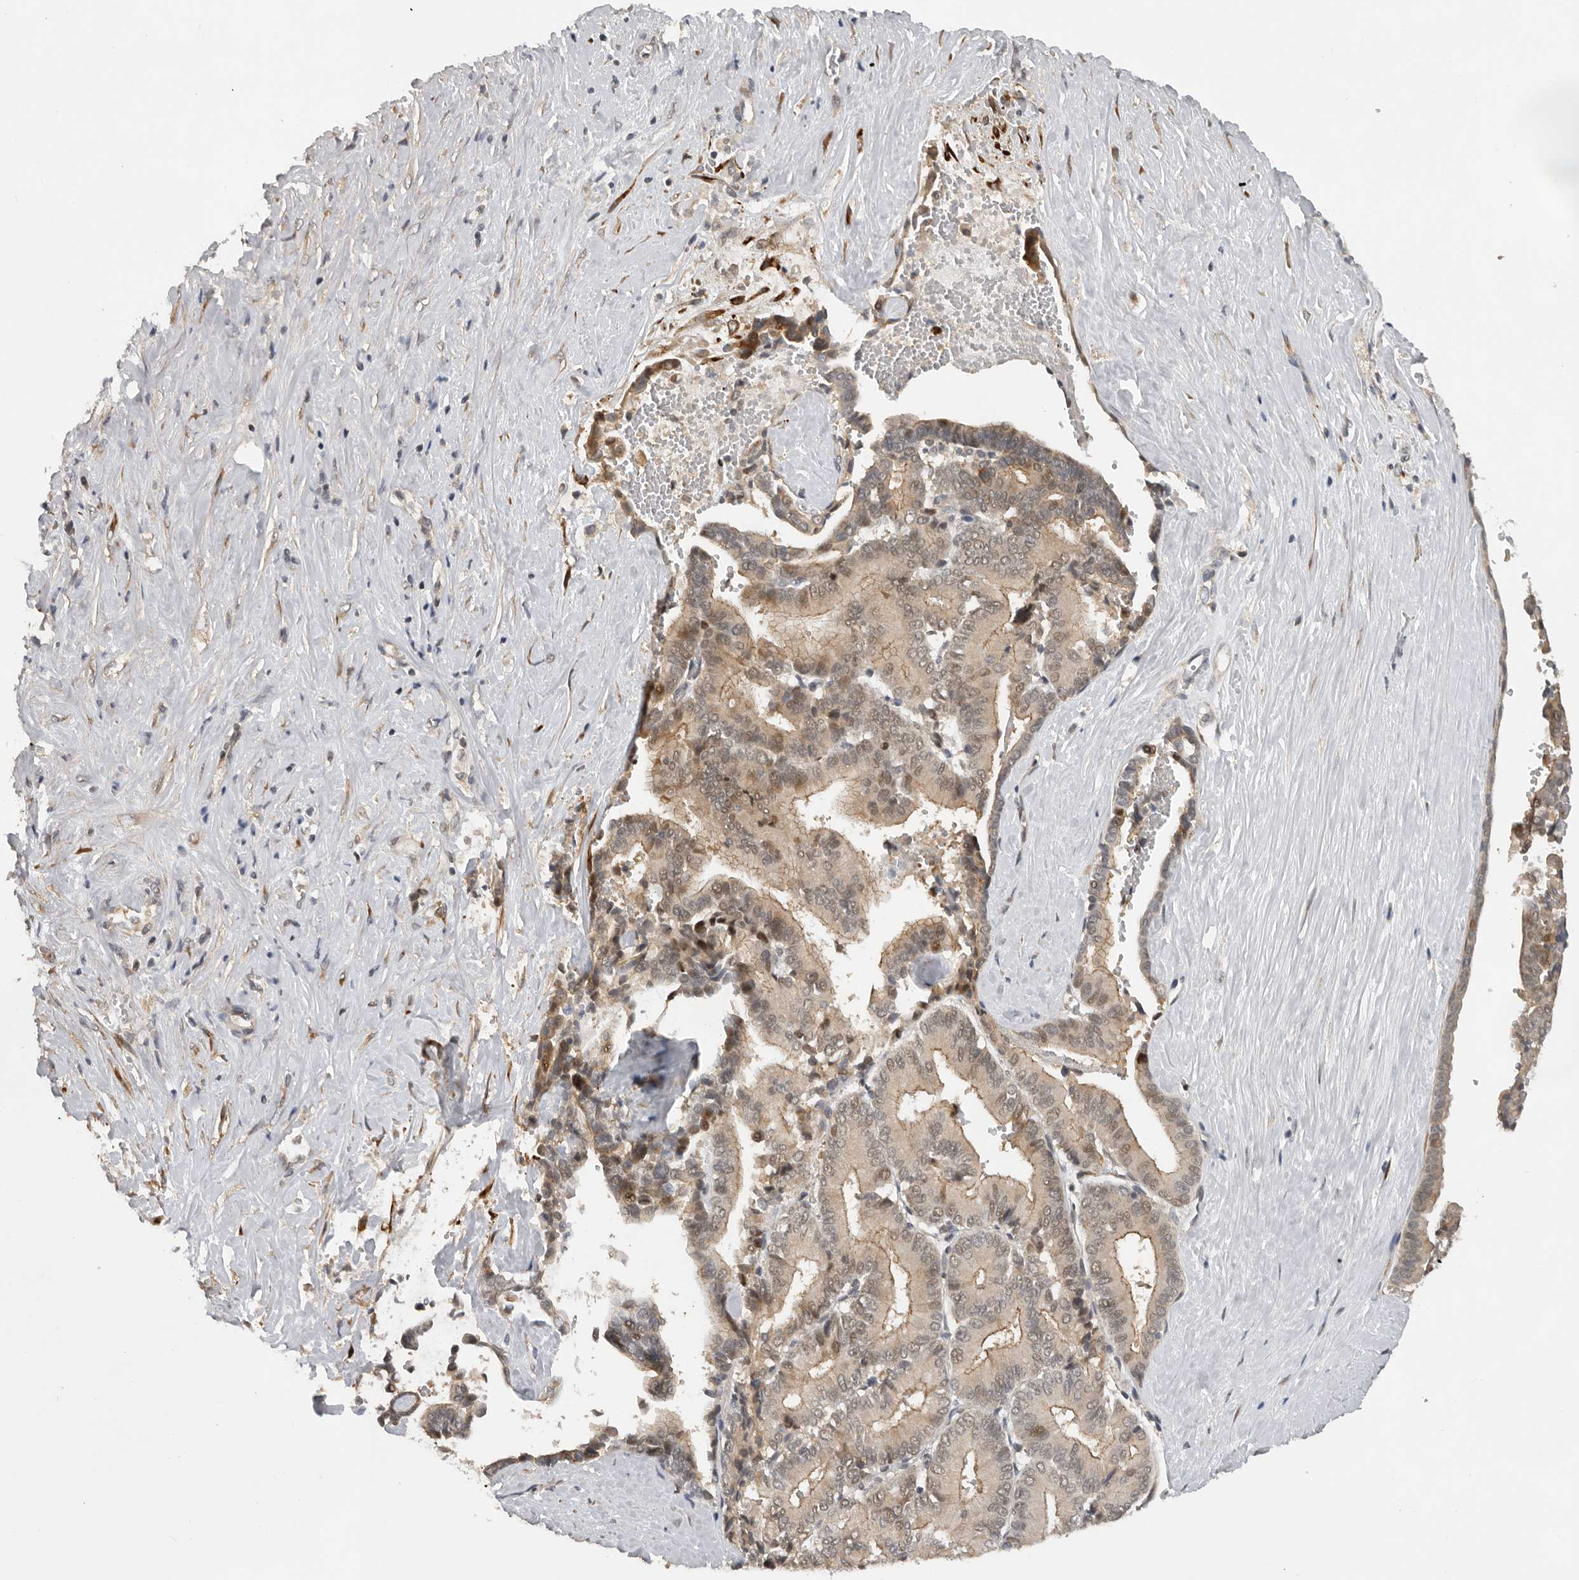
{"staining": {"intensity": "moderate", "quantity": ">75%", "location": "cytoplasmic/membranous,nuclear"}, "tissue": "liver cancer", "cell_type": "Tumor cells", "image_type": "cancer", "snomed": [{"axis": "morphology", "description": "Cholangiocarcinoma"}, {"axis": "topography", "description": "Liver"}], "caption": "Human liver cholangiocarcinoma stained with a brown dye reveals moderate cytoplasmic/membranous and nuclear positive staining in approximately >75% of tumor cells.", "gene": "HENMT1", "patient": {"sex": "female", "age": 75}}